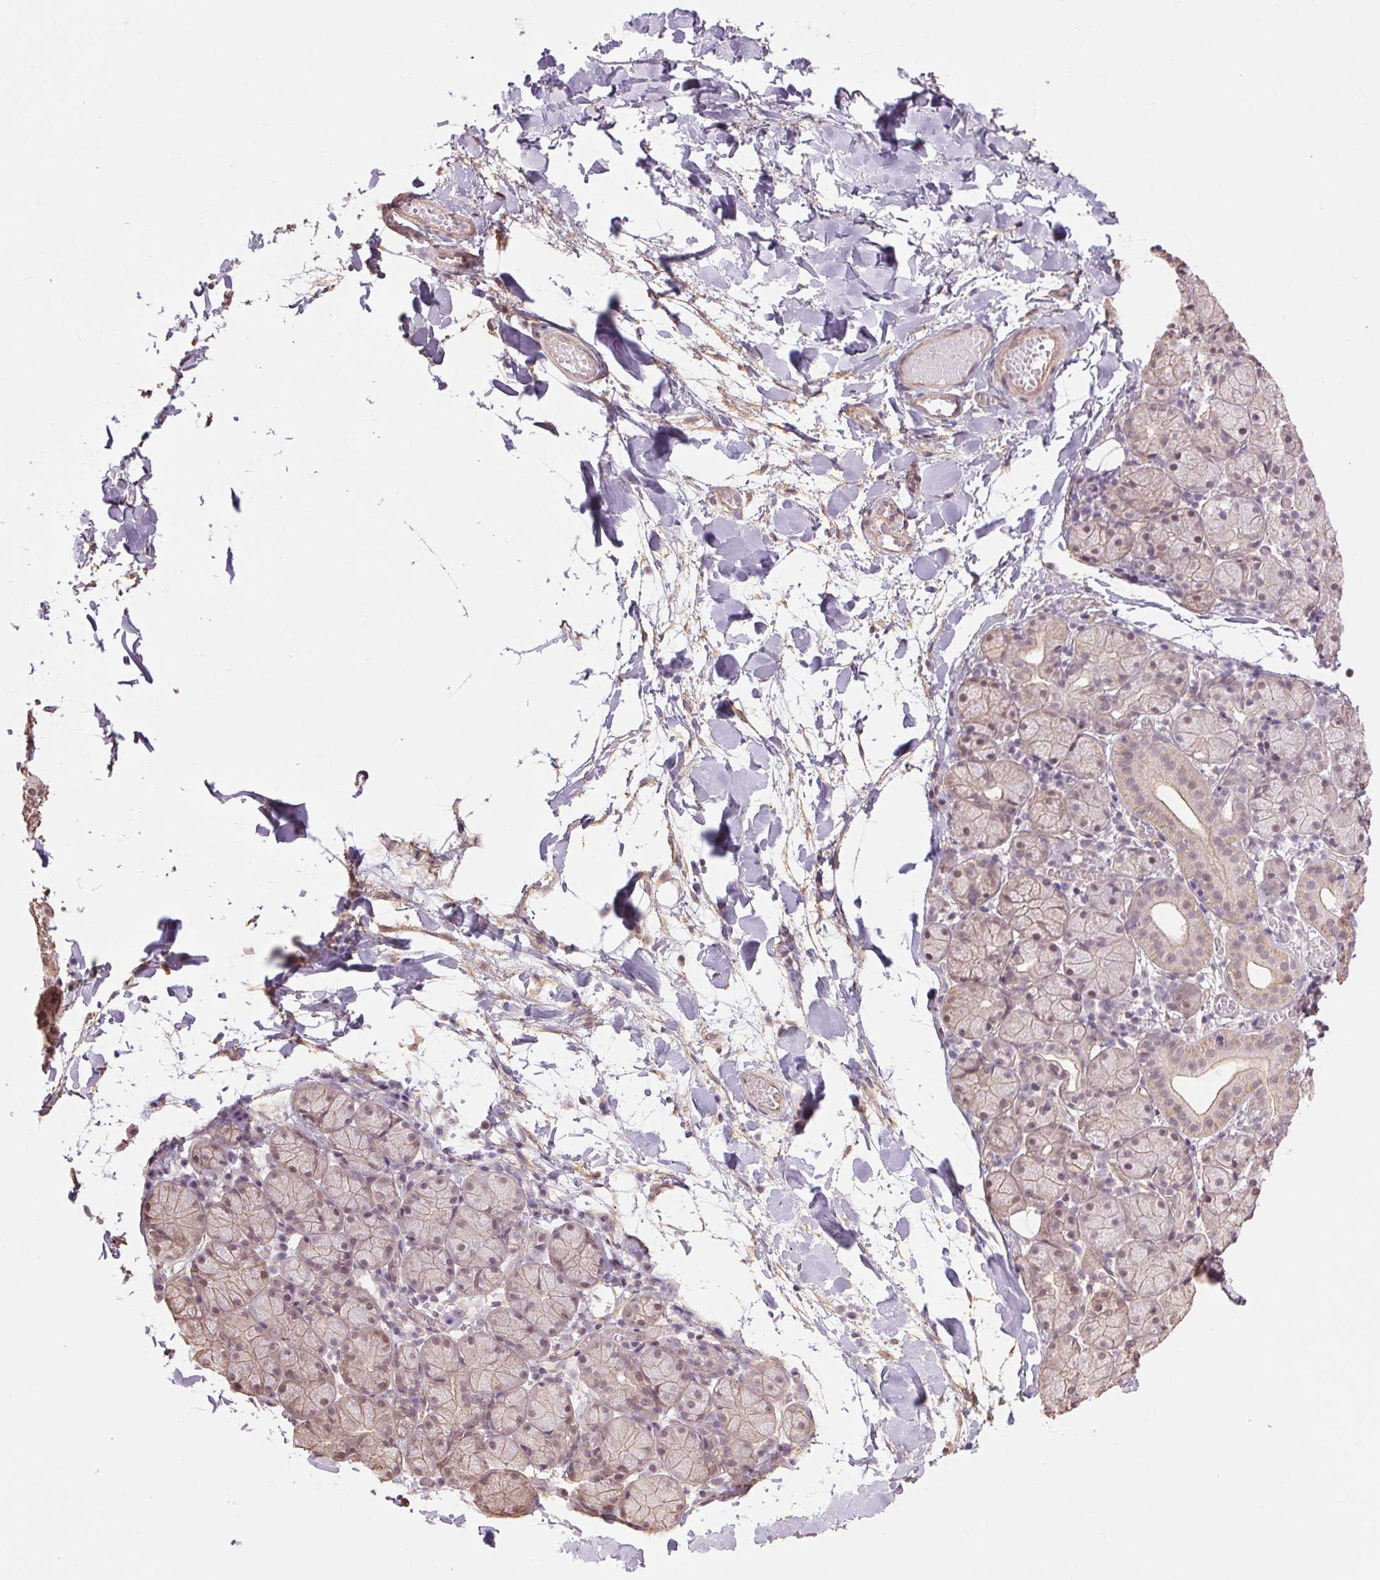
{"staining": {"intensity": "weak", "quantity": "25%-75%", "location": "cytoplasmic/membranous,nuclear"}, "tissue": "salivary gland", "cell_type": "Glandular cells", "image_type": "normal", "snomed": [{"axis": "morphology", "description": "Normal tissue, NOS"}, {"axis": "topography", "description": "Salivary gland"}], "caption": "An immunohistochemistry micrograph of benign tissue is shown. Protein staining in brown labels weak cytoplasmic/membranous,nuclear positivity in salivary gland within glandular cells. (DAB IHC, brown staining for protein, blue staining for nuclei).", "gene": "PALM", "patient": {"sex": "female", "age": 24}}